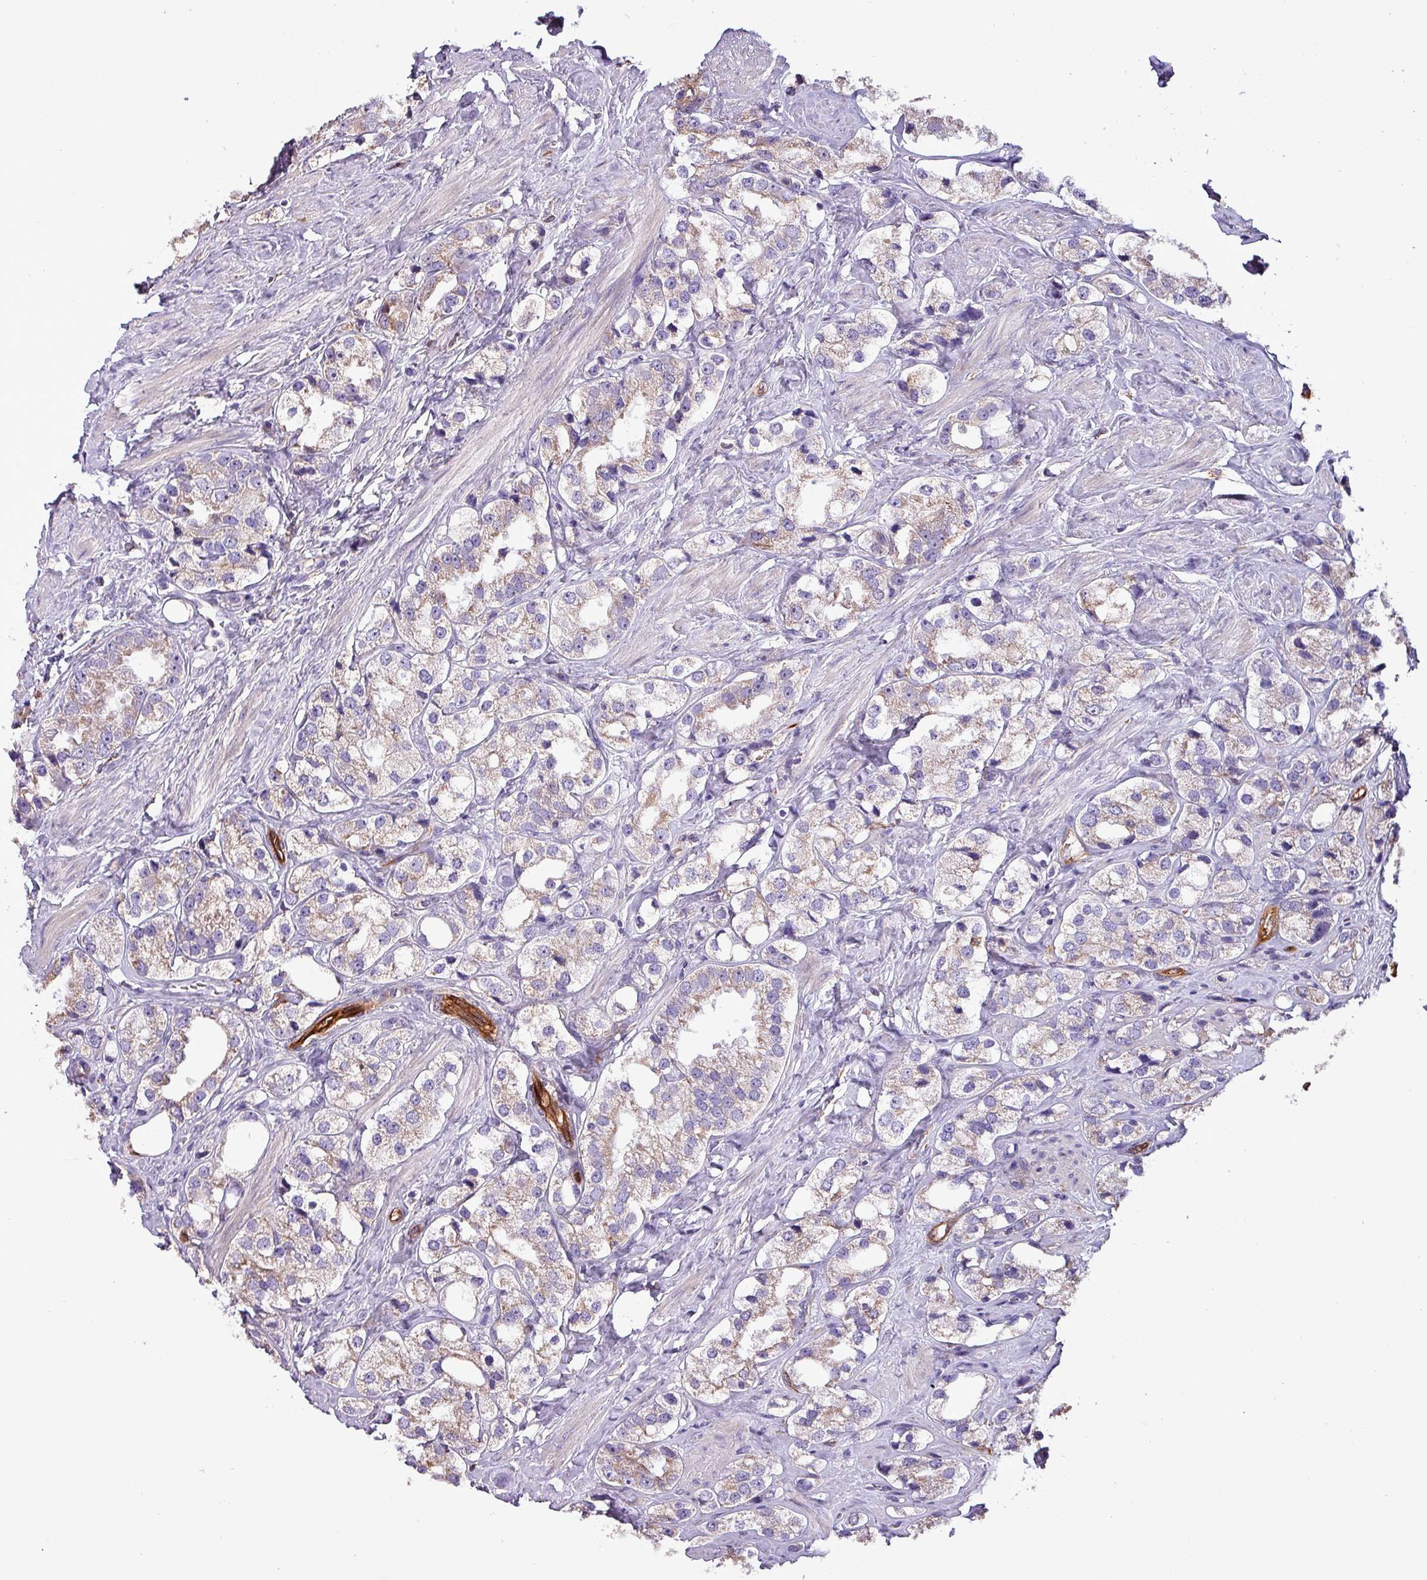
{"staining": {"intensity": "weak", "quantity": "<25%", "location": "cytoplasmic/membranous"}, "tissue": "prostate cancer", "cell_type": "Tumor cells", "image_type": "cancer", "snomed": [{"axis": "morphology", "description": "Adenocarcinoma, NOS"}, {"axis": "topography", "description": "Prostate"}], "caption": "DAB immunohistochemical staining of human prostate cancer (adenocarcinoma) exhibits no significant expression in tumor cells. Nuclei are stained in blue.", "gene": "SCIN", "patient": {"sex": "male", "age": 79}}